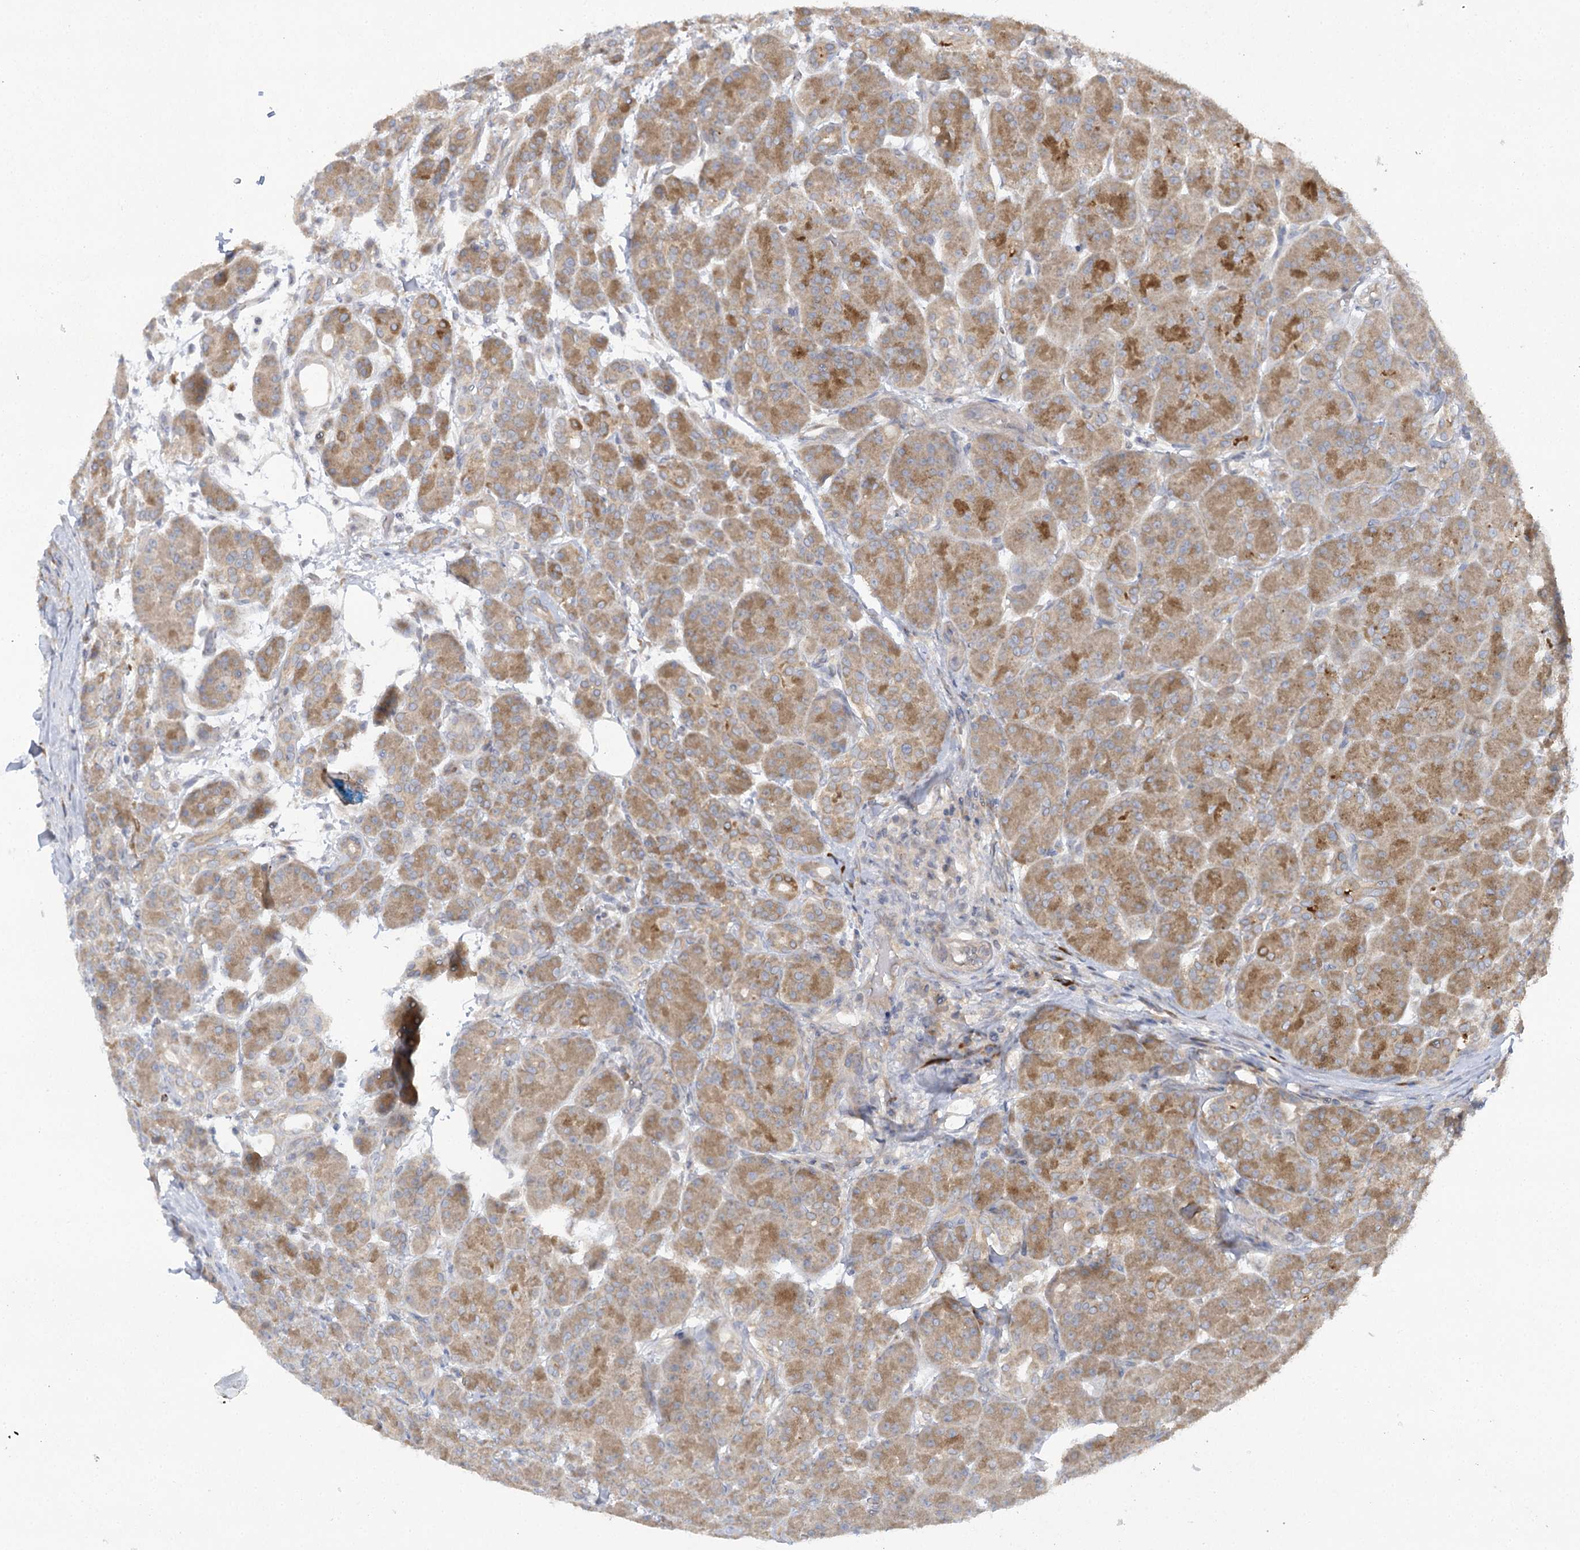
{"staining": {"intensity": "moderate", "quantity": ">75%", "location": "cytoplasmic/membranous"}, "tissue": "pancreas", "cell_type": "Exocrine glandular cells", "image_type": "normal", "snomed": [{"axis": "morphology", "description": "Normal tissue, NOS"}, {"axis": "topography", "description": "Pancreas"}], "caption": "Pancreas stained for a protein demonstrates moderate cytoplasmic/membranous positivity in exocrine glandular cells.", "gene": "TRAF3IP1", "patient": {"sex": "male", "age": 63}}